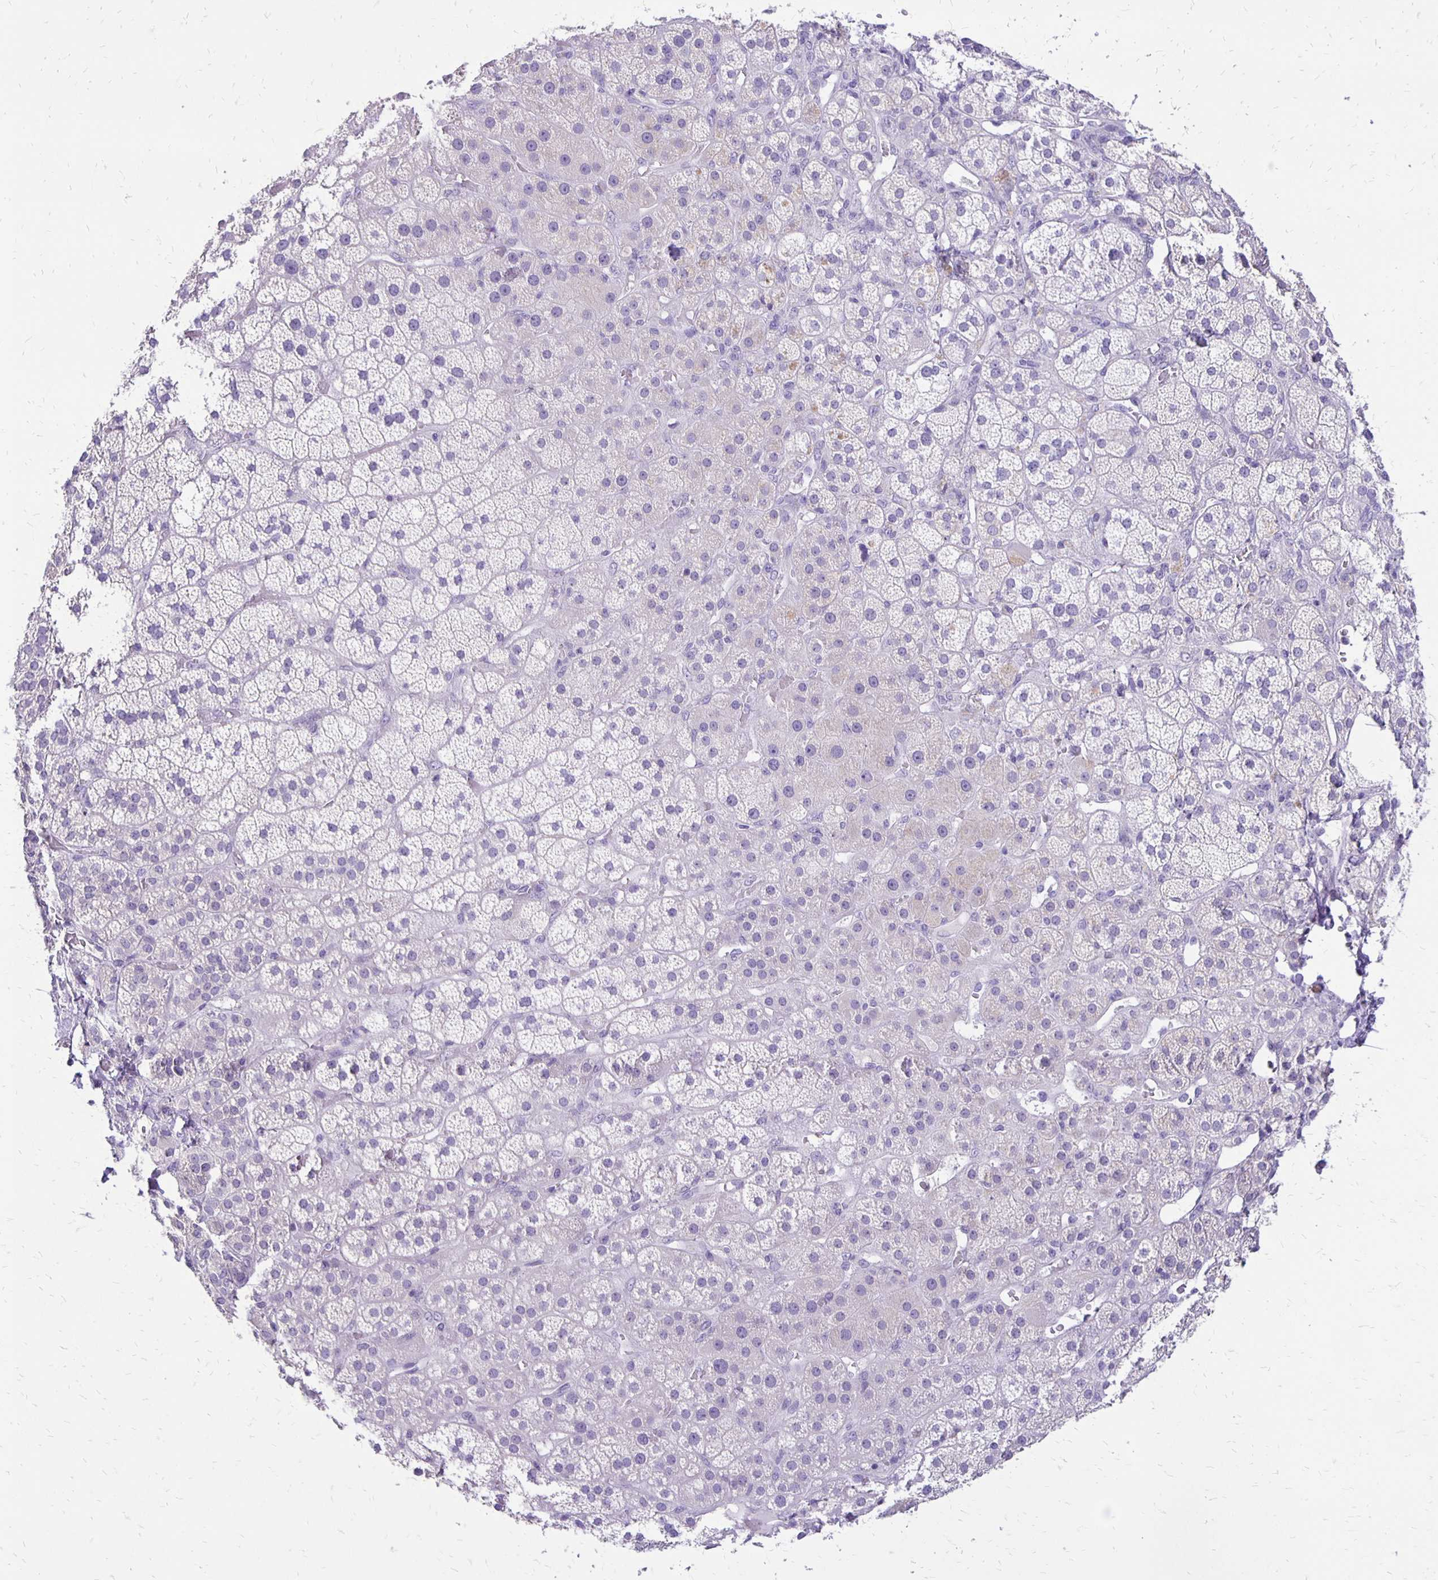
{"staining": {"intensity": "negative", "quantity": "none", "location": "none"}, "tissue": "adrenal gland", "cell_type": "Glandular cells", "image_type": "normal", "snomed": [{"axis": "morphology", "description": "Normal tissue, NOS"}, {"axis": "topography", "description": "Adrenal gland"}], "caption": "DAB immunohistochemical staining of unremarkable adrenal gland shows no significant staining in glandular cells.", "gene": "ANKRD45", "patient": {"sex": "male", "age": 57}}